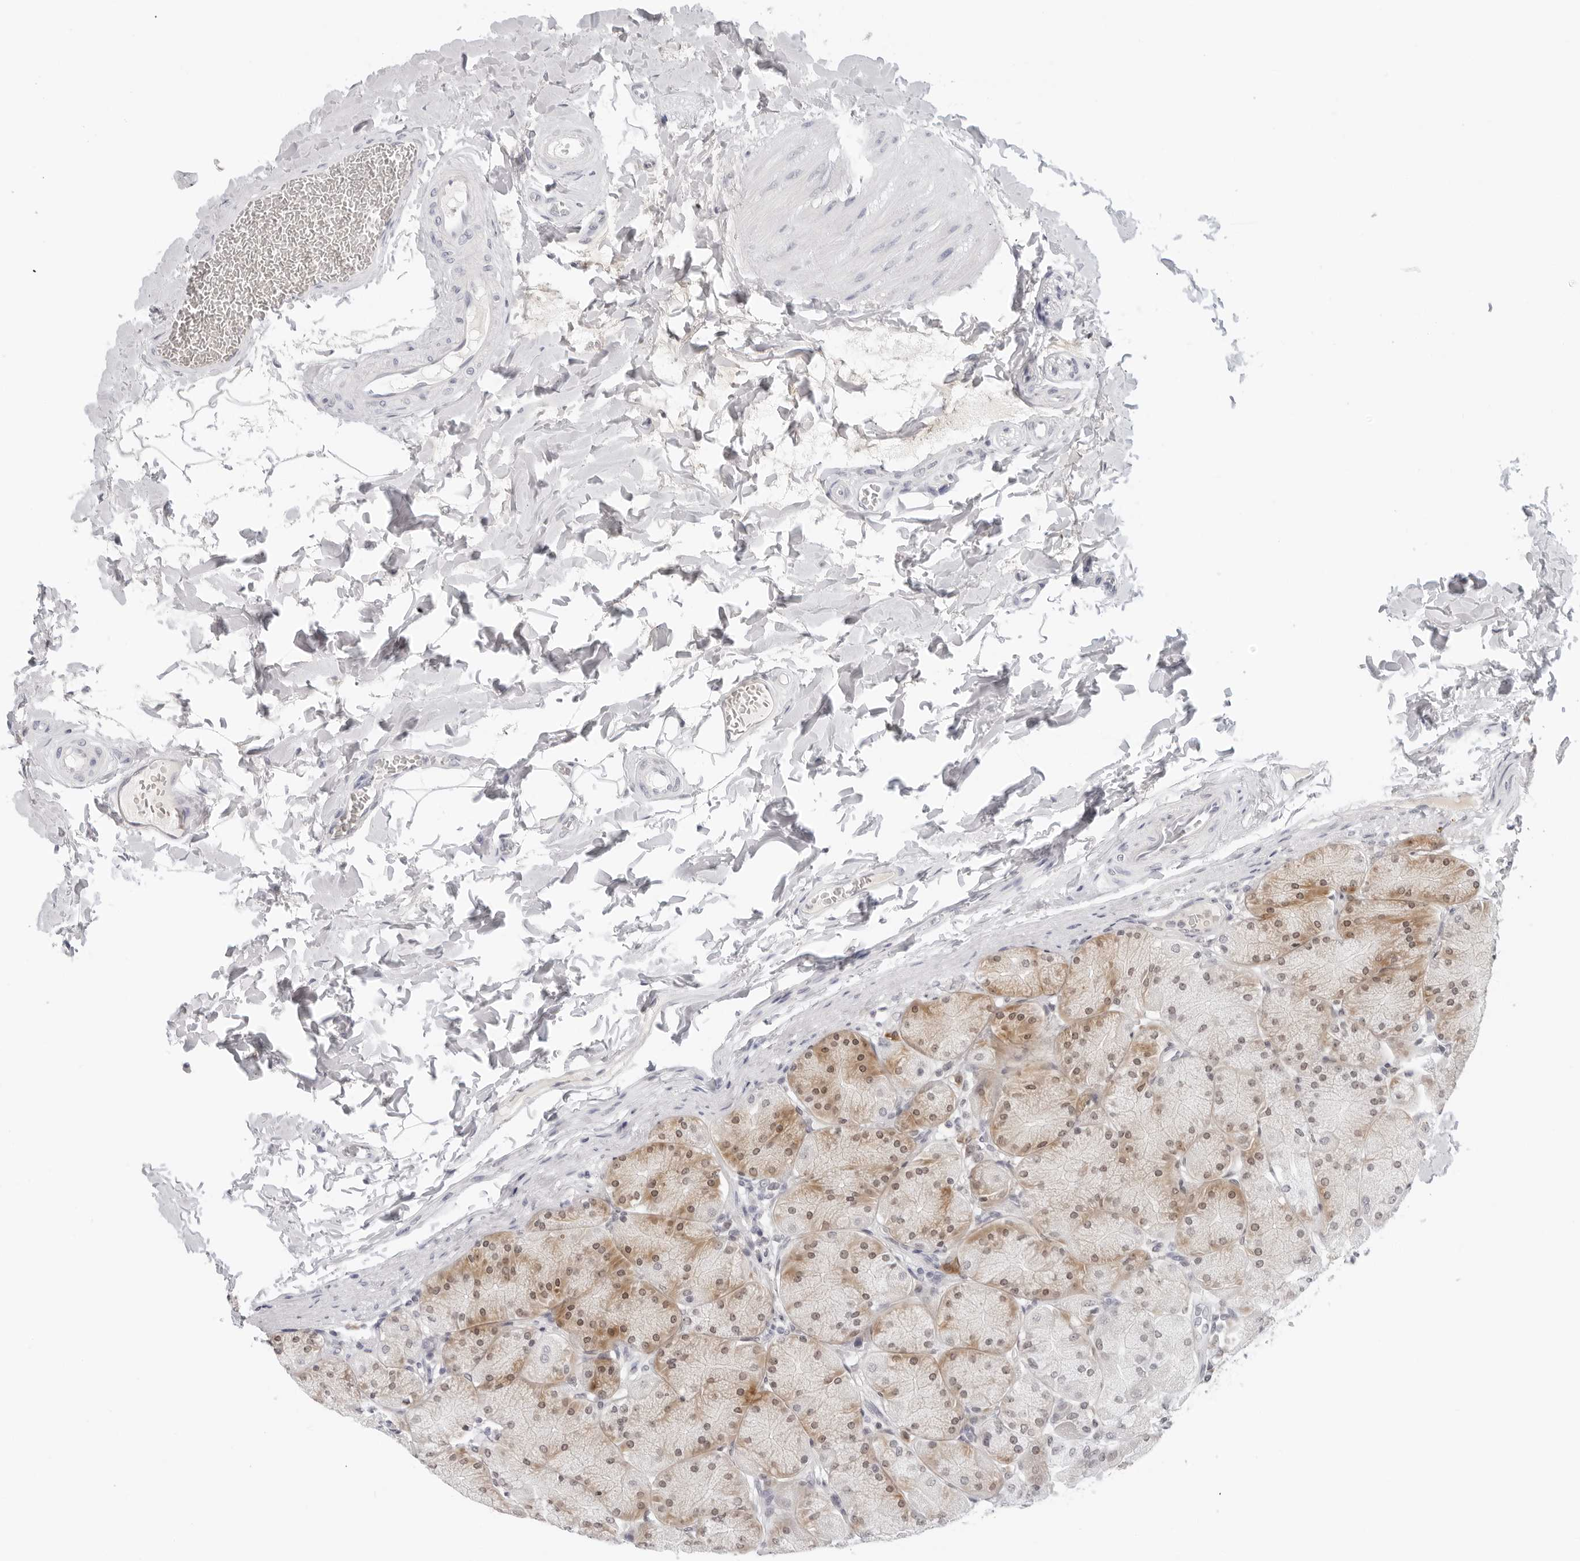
{"staining": {"intensity": "weak", "quantity": "25%-75%", "location": "cytoplasmic/membranous,nuclear"}, "tissue": "stomach", "cell_type": "Glandular cells", "image_type": "normal", "snomed": [{"axis": "morphology", "description": "Normal tissue, NOS"}, {"axis": "topography", "description": "Stomach, upper"}], "caption": "This image demonstrates unremarkable stomach stained with immunohistochemistry (IHC) to label a protein in brown. The cytoplasmic/membranous,nuclear of glandular cells show weak positivity for the protein. Nuclei are counter-stained blue.", "gene": "EDN2", "patient": {"sex": "female", "age": 56}}